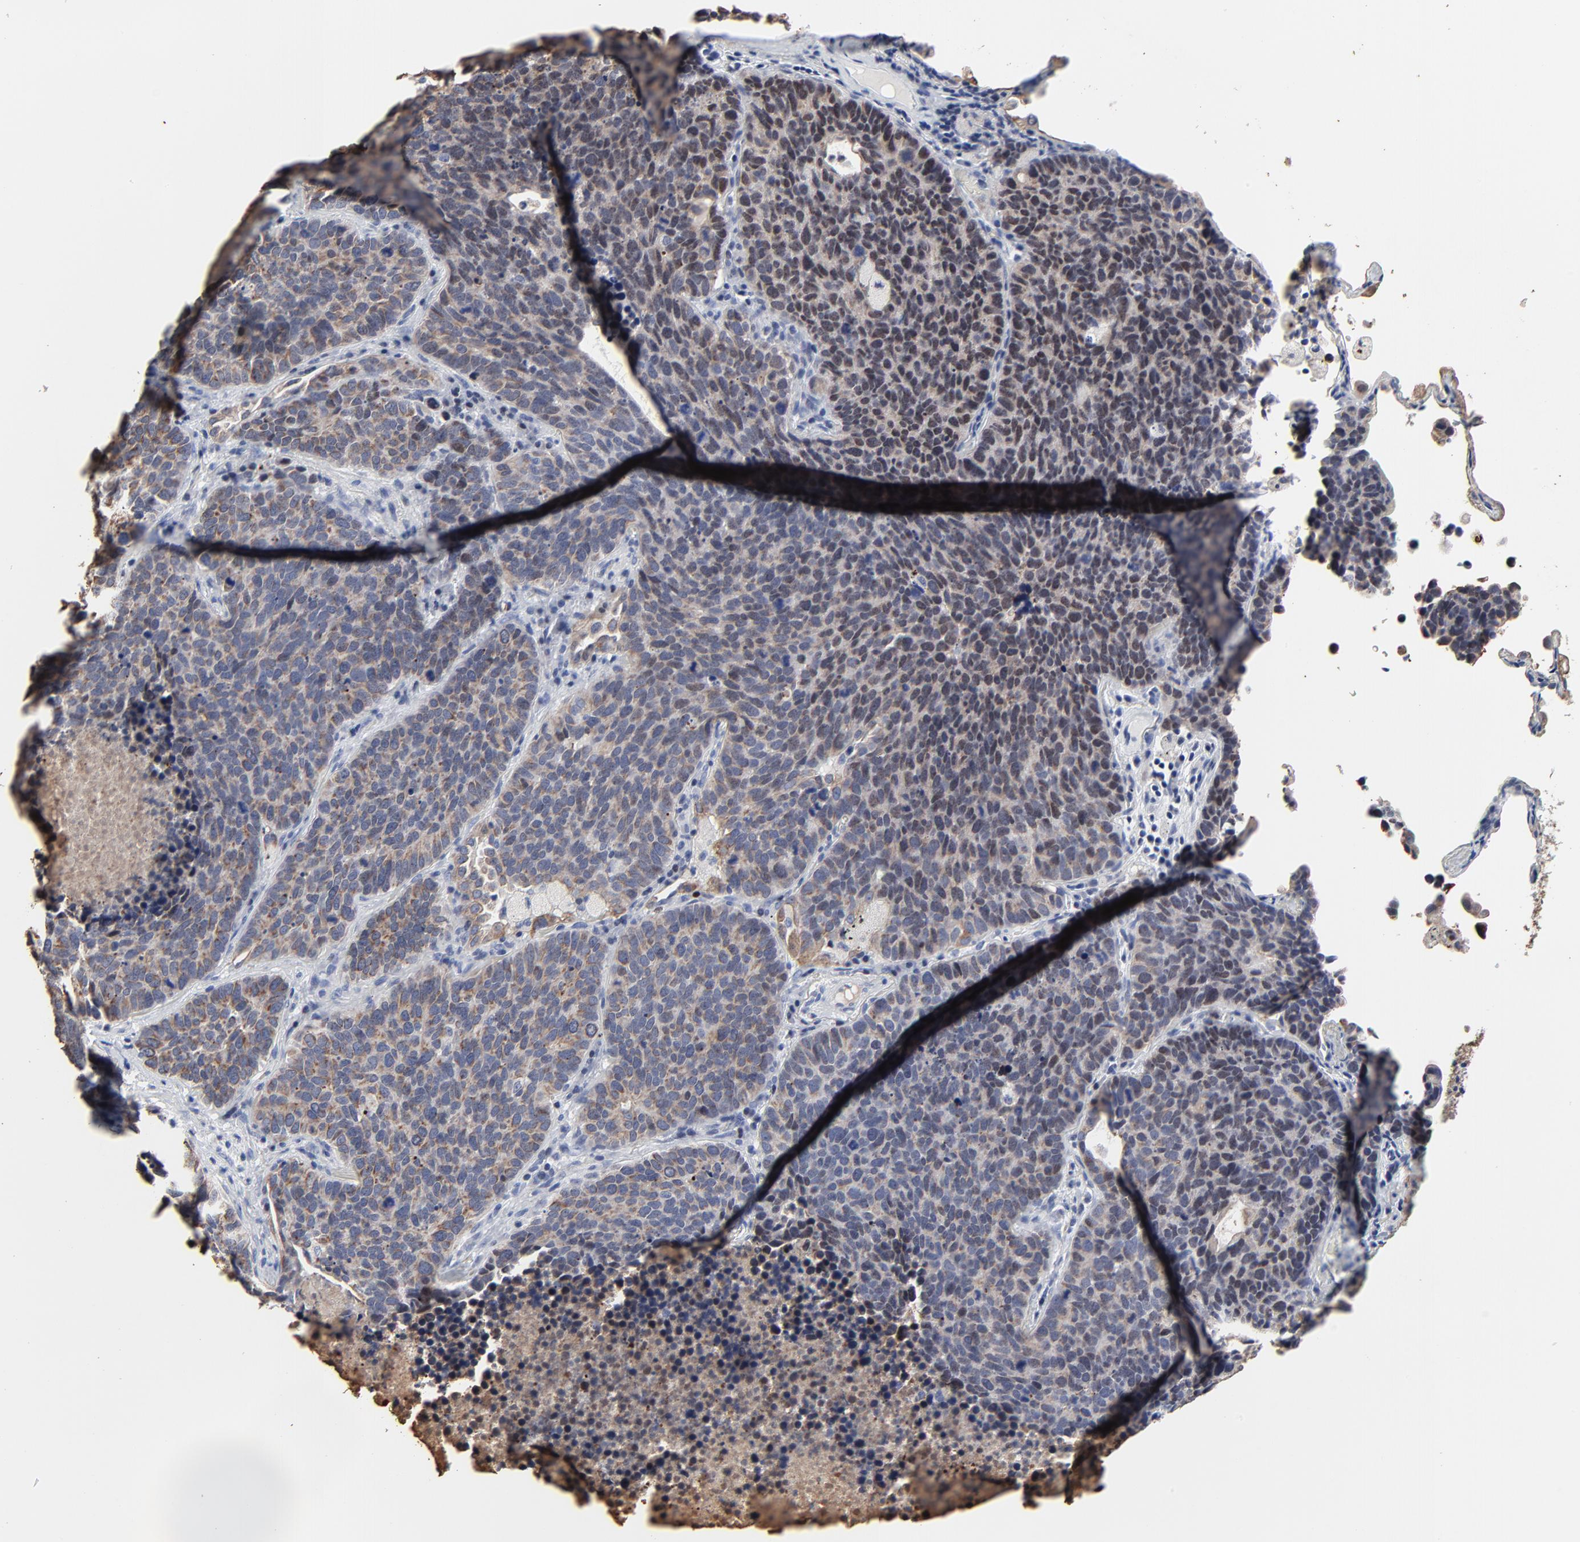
{"staining": {"intensity": "weak", "quantity": "25%-75%", "location": "nuclear"}, "tissue": "lung cancer", "cell_type": "Tumor cells", "image_type": "cancer", "snomed": [{"axis": "morphology", "description": "Neoplasm, malignant, NOS"}, {"axis": "topography", "description": "Lung"}], "caption": "Malignant neoplasm (lung) stained for a protein shows weak nuclear positivity in tumor cells.", "gene": "LNX1", "patient": {"sex": "female", "age": 75}}